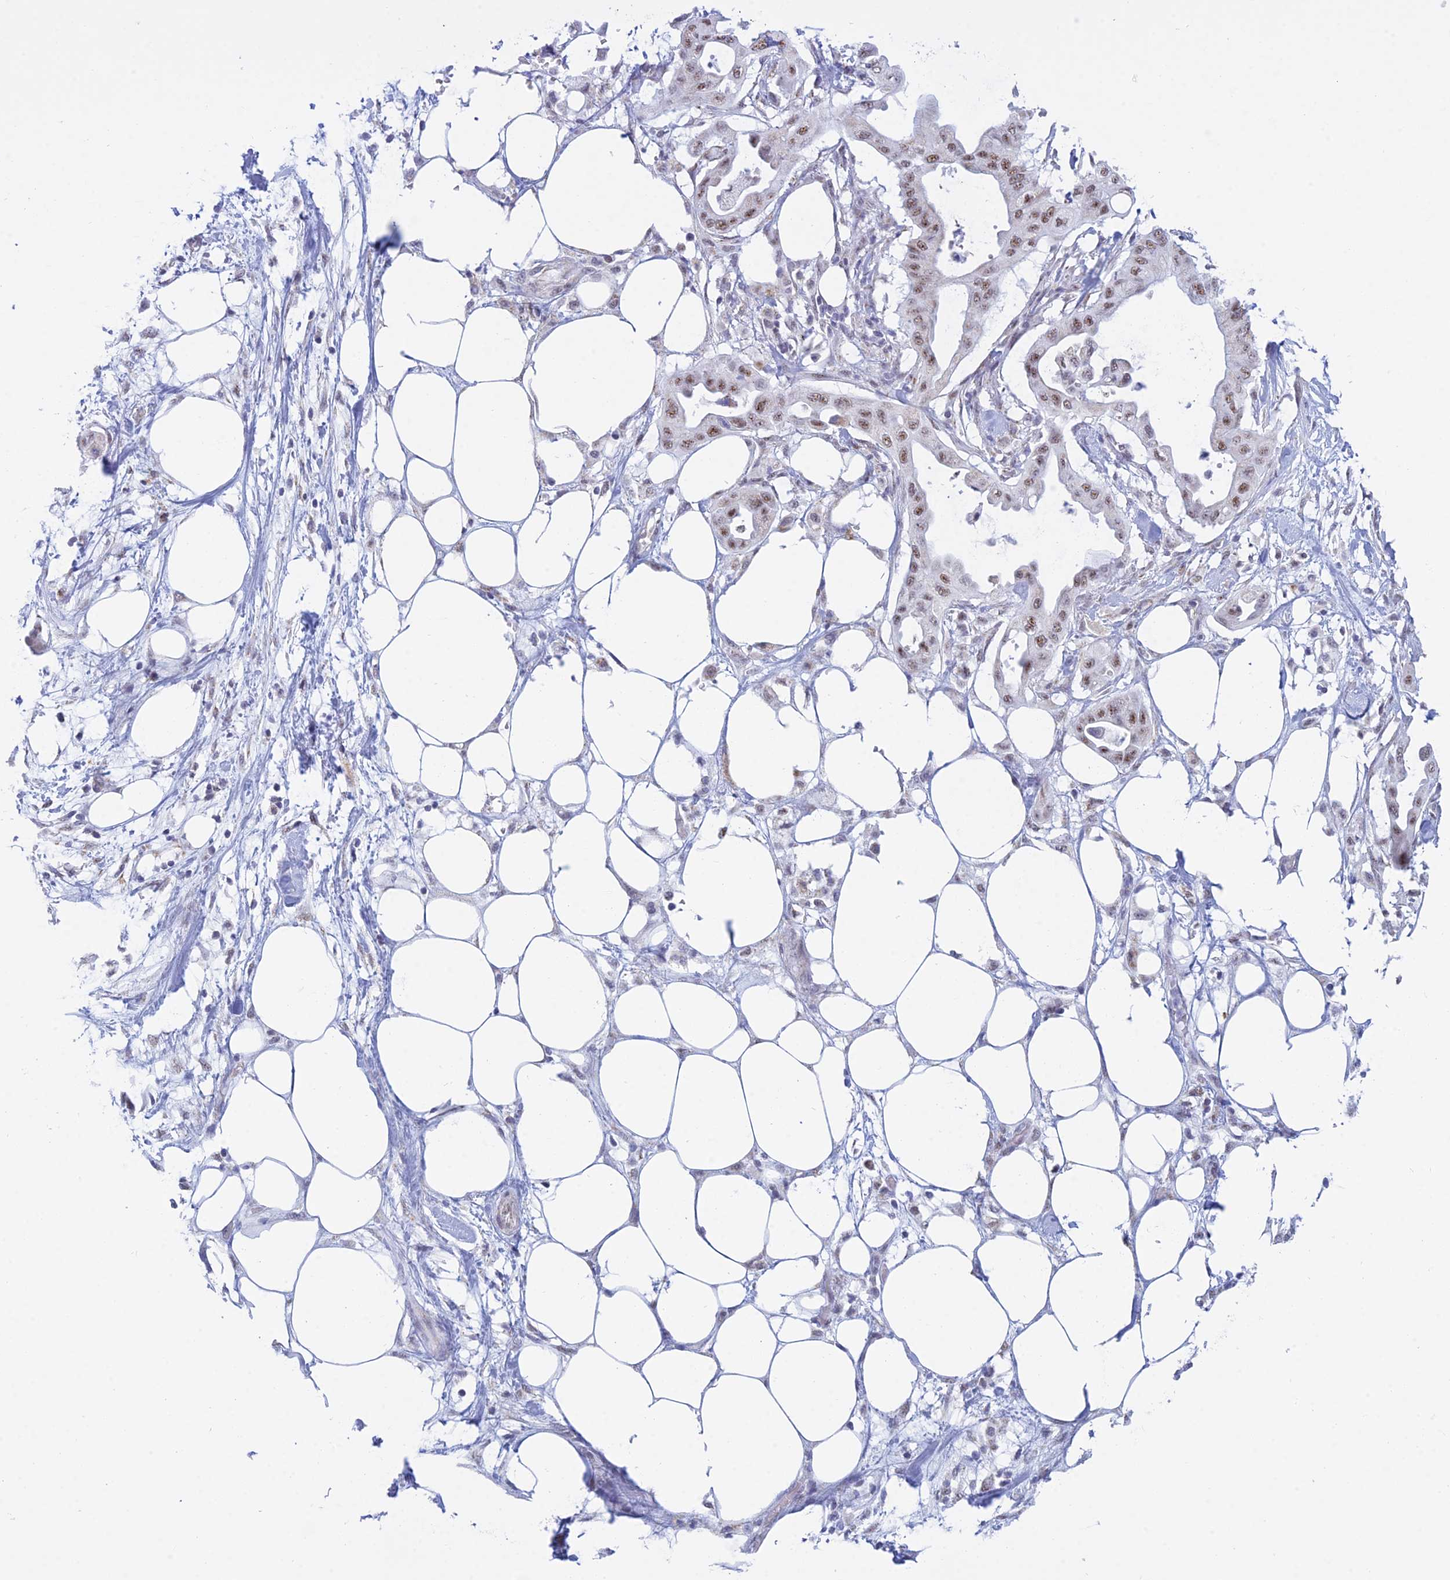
{"staining": {"intensity": "moderate", "quantity": ">75%", "location": "nuclear"}, "tissue": "pancreatic cancer", "cell_type": "Tumor cells", "image_type": "cancer", "snomed": [{"axis": "morphology", "description": "Adenocarcinoma, NOS"}, {"axis": "topography", "description": "Pancreas"}], "caption": "IHC (DAB (3,3'-diaminobenzidine)) staining of adenocarcinoma (pancreatic) displays moderate nuclear protein staining in approximately >75% of tumor cells. (brown staining indicates protein expression, while blue staining denotes nuclei).", "gene": "KLF14", "patient": {"sex": "male", "age": 68}}